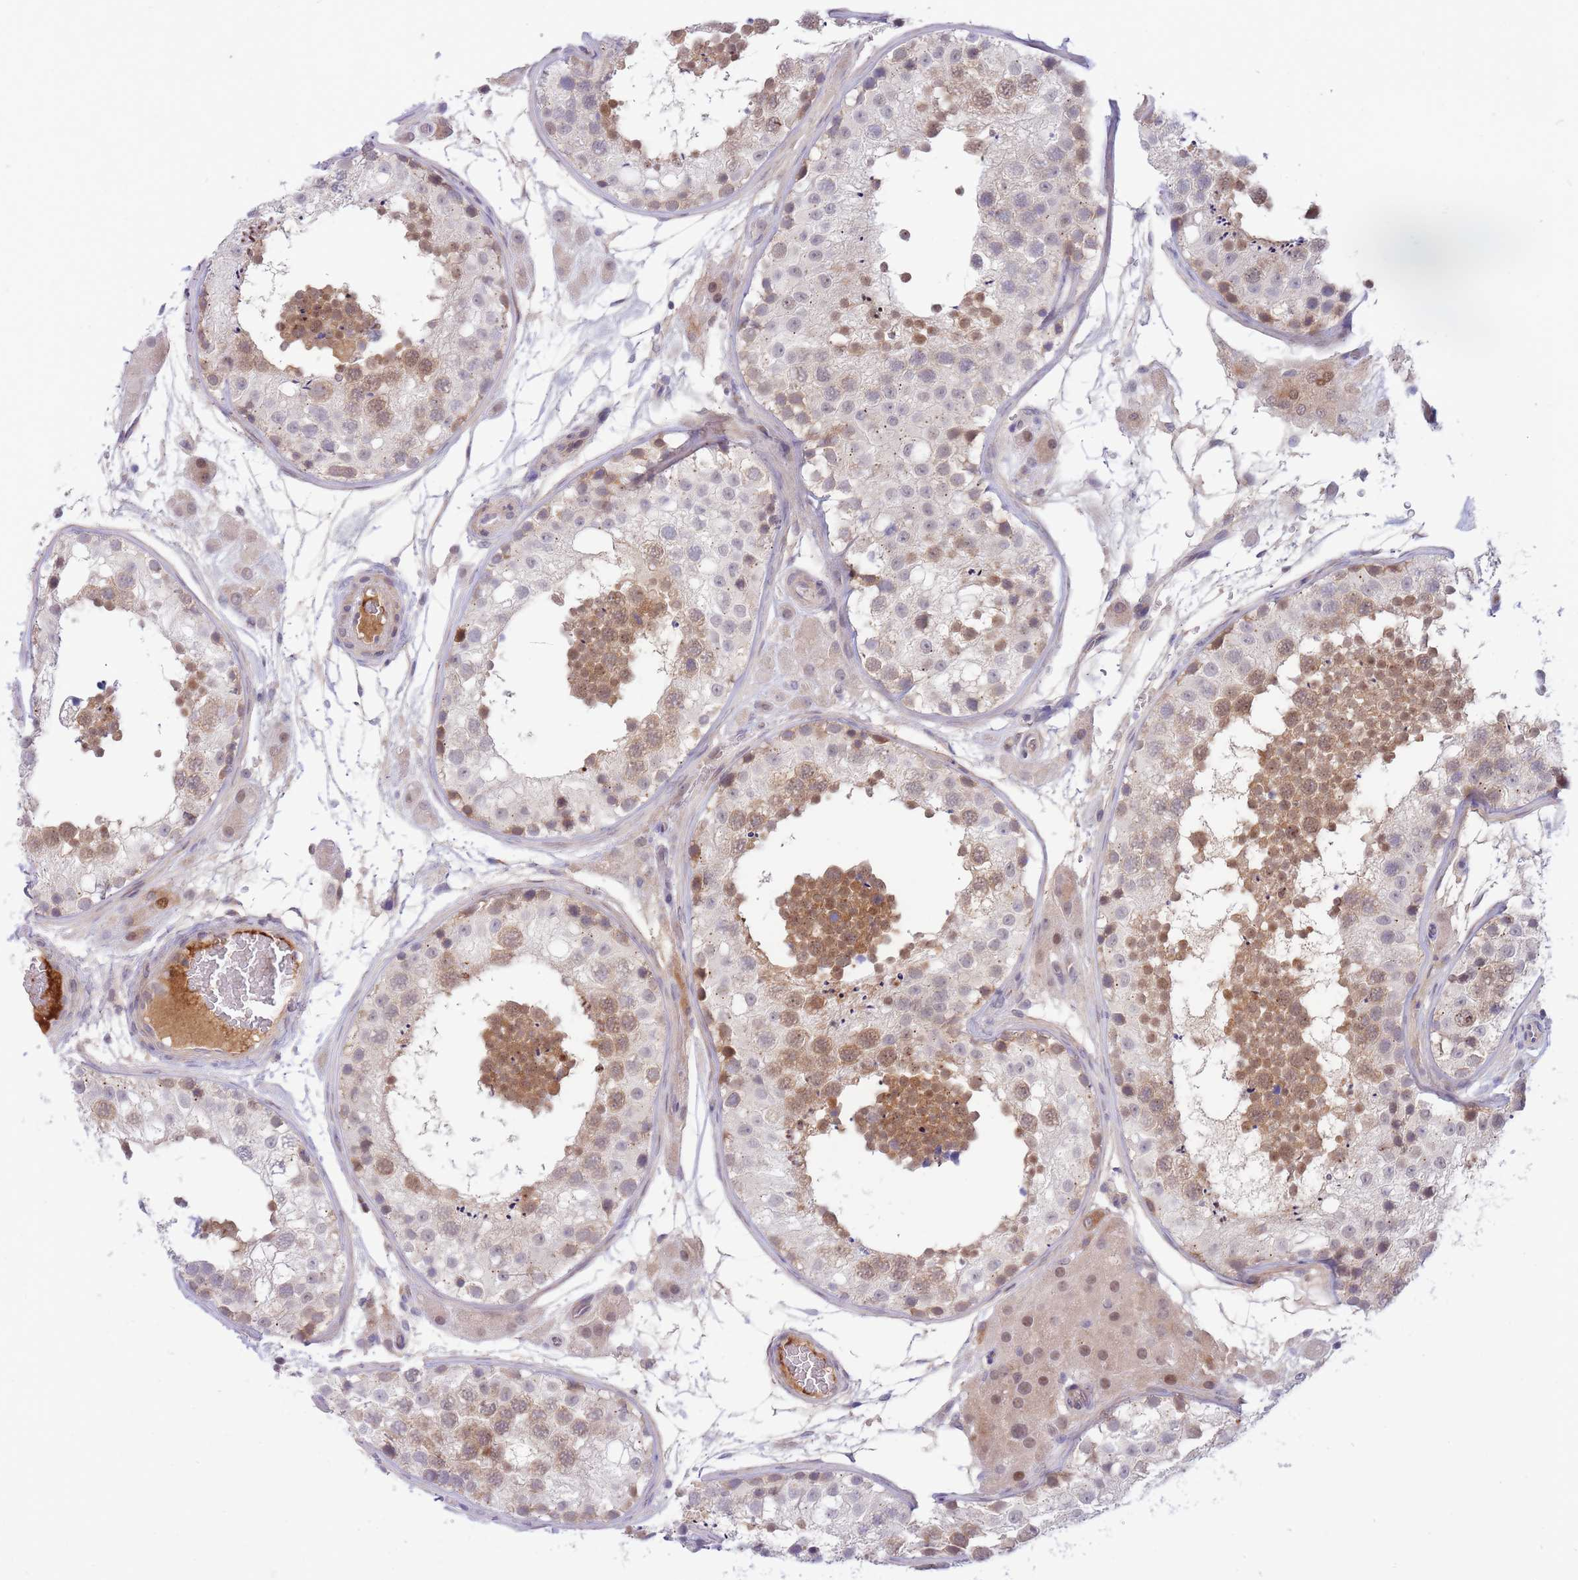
{"staining": {"intensity": "moderate", "quantity": "25%-75%", "location": "cytoplasmic/membranous,nuclear"}, "tissue": "testis", "cell_type": "Cells in seminiferous ducts", "image_type": "normal", "snomed": [{"axis": "morphology", "description": "Normal tissue, NOS"}, {"axis": "topography", "description": "Testis"}], "caption": "A brown stain highlights moderate cytoplasmic/membranous,nuclear staining of a protein in cells in seminiferous ducts of unremarkable human testis. The protein of interest is stained brown, and the nuclei are stained in blue (DAB (3,3'-diaminobenzidine) IHC with brightfield microscopy, high magnification).", "gene": "APOL4", "patient": {"sex": "male", "age": 26}}